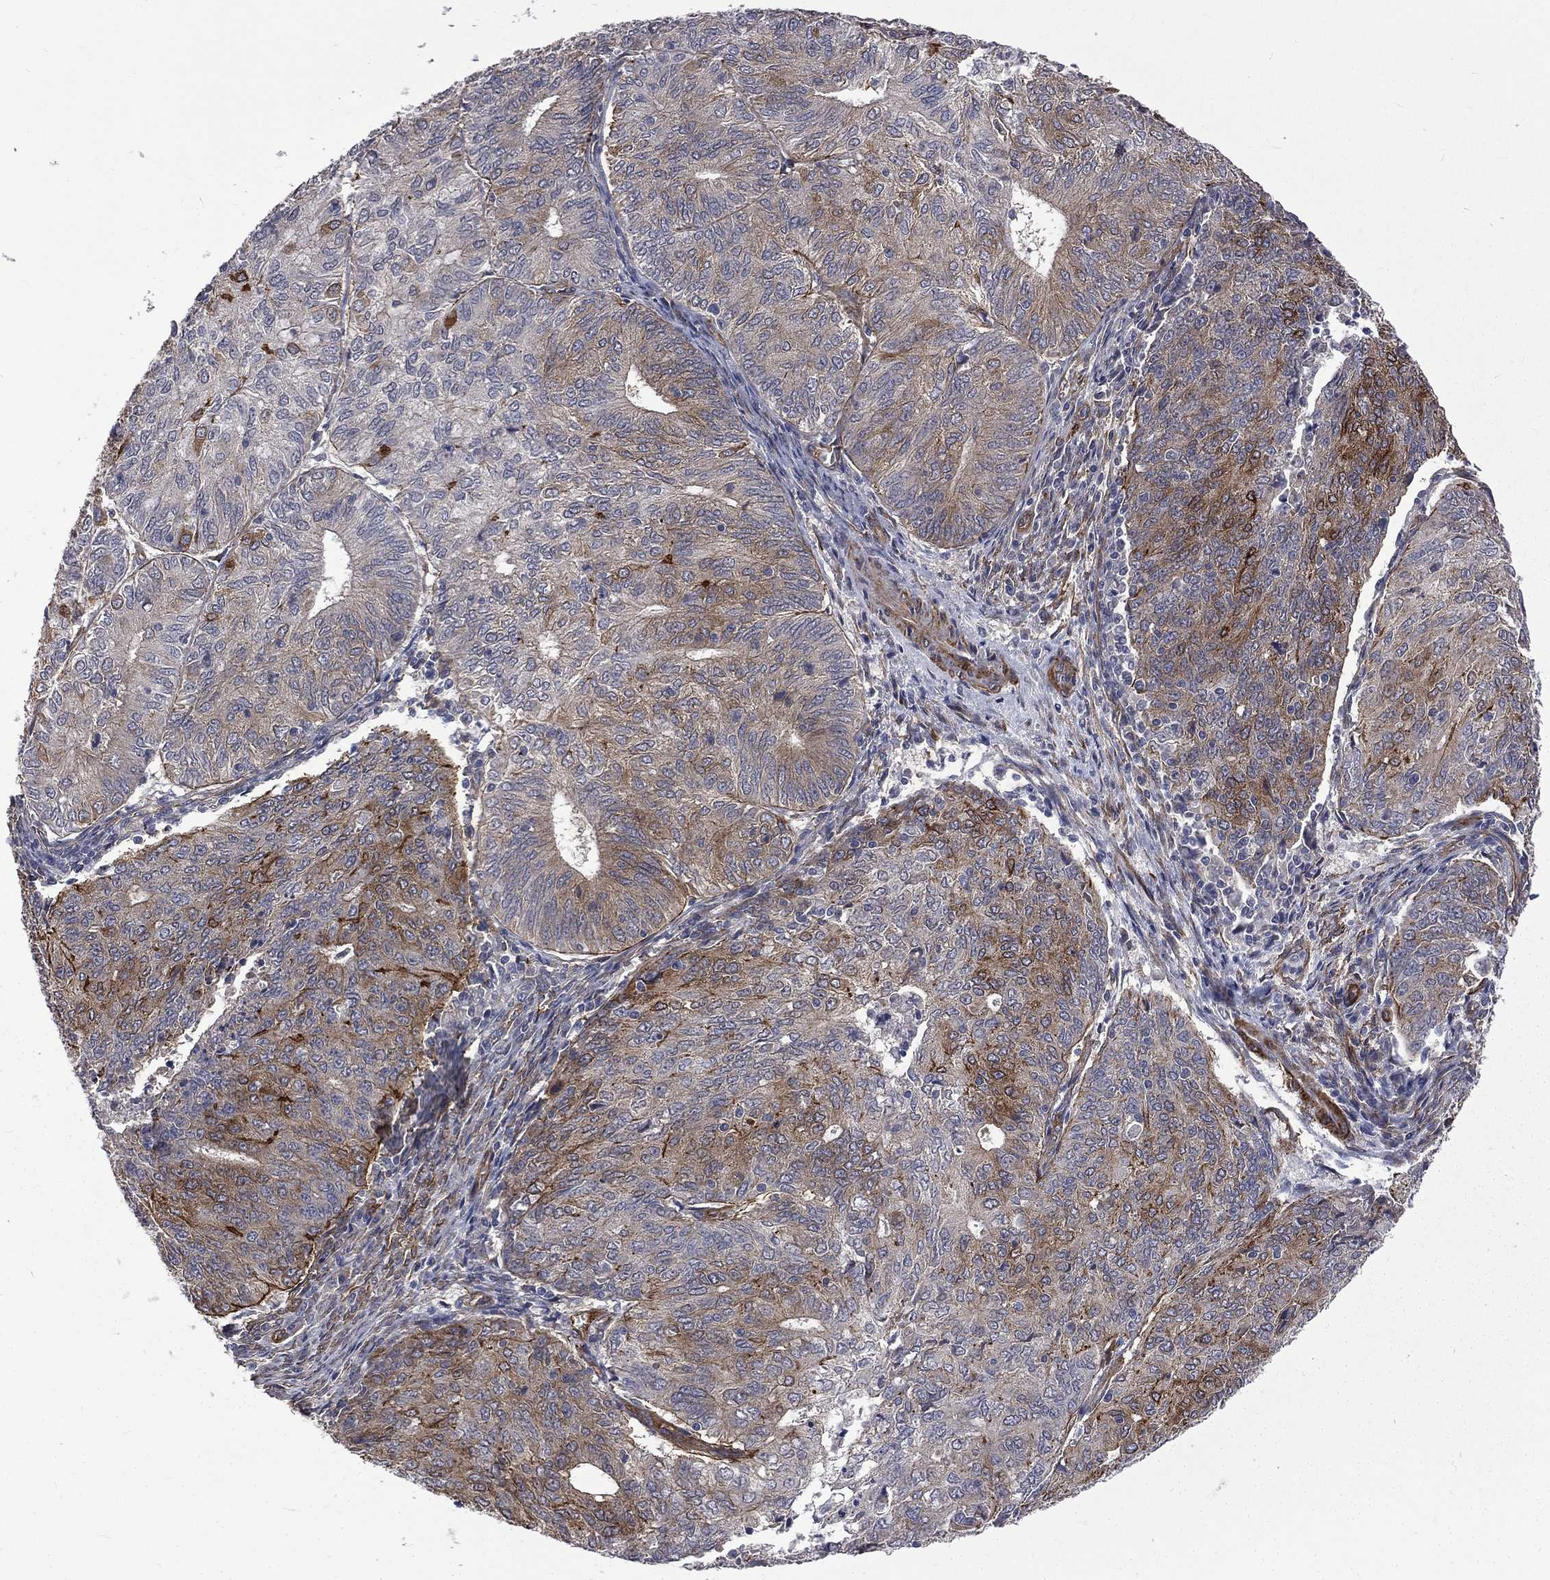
{"staining": {"intensity": "moderate", "quantity": "<25%", "location": "cytoplasmic/membranous"}, "tissue": "endometrial cancer", "cell_type": "Tumor cells", "image_type": "cancer", "snomed": [{"axis": "morphology", "description": "Adenocarcinoma, NOS"}, {"axis": "topography", "description": "Endometrium"}], "caption": "Brown immunohistochemical staining in human endometrial adenocarcinoma exhibits moderate cytoplasmic/membranous positivity in approximately <25% of tumor cells.", "gene": "PPFIBP1", "patient": {"sex": "female", "age": 82}}